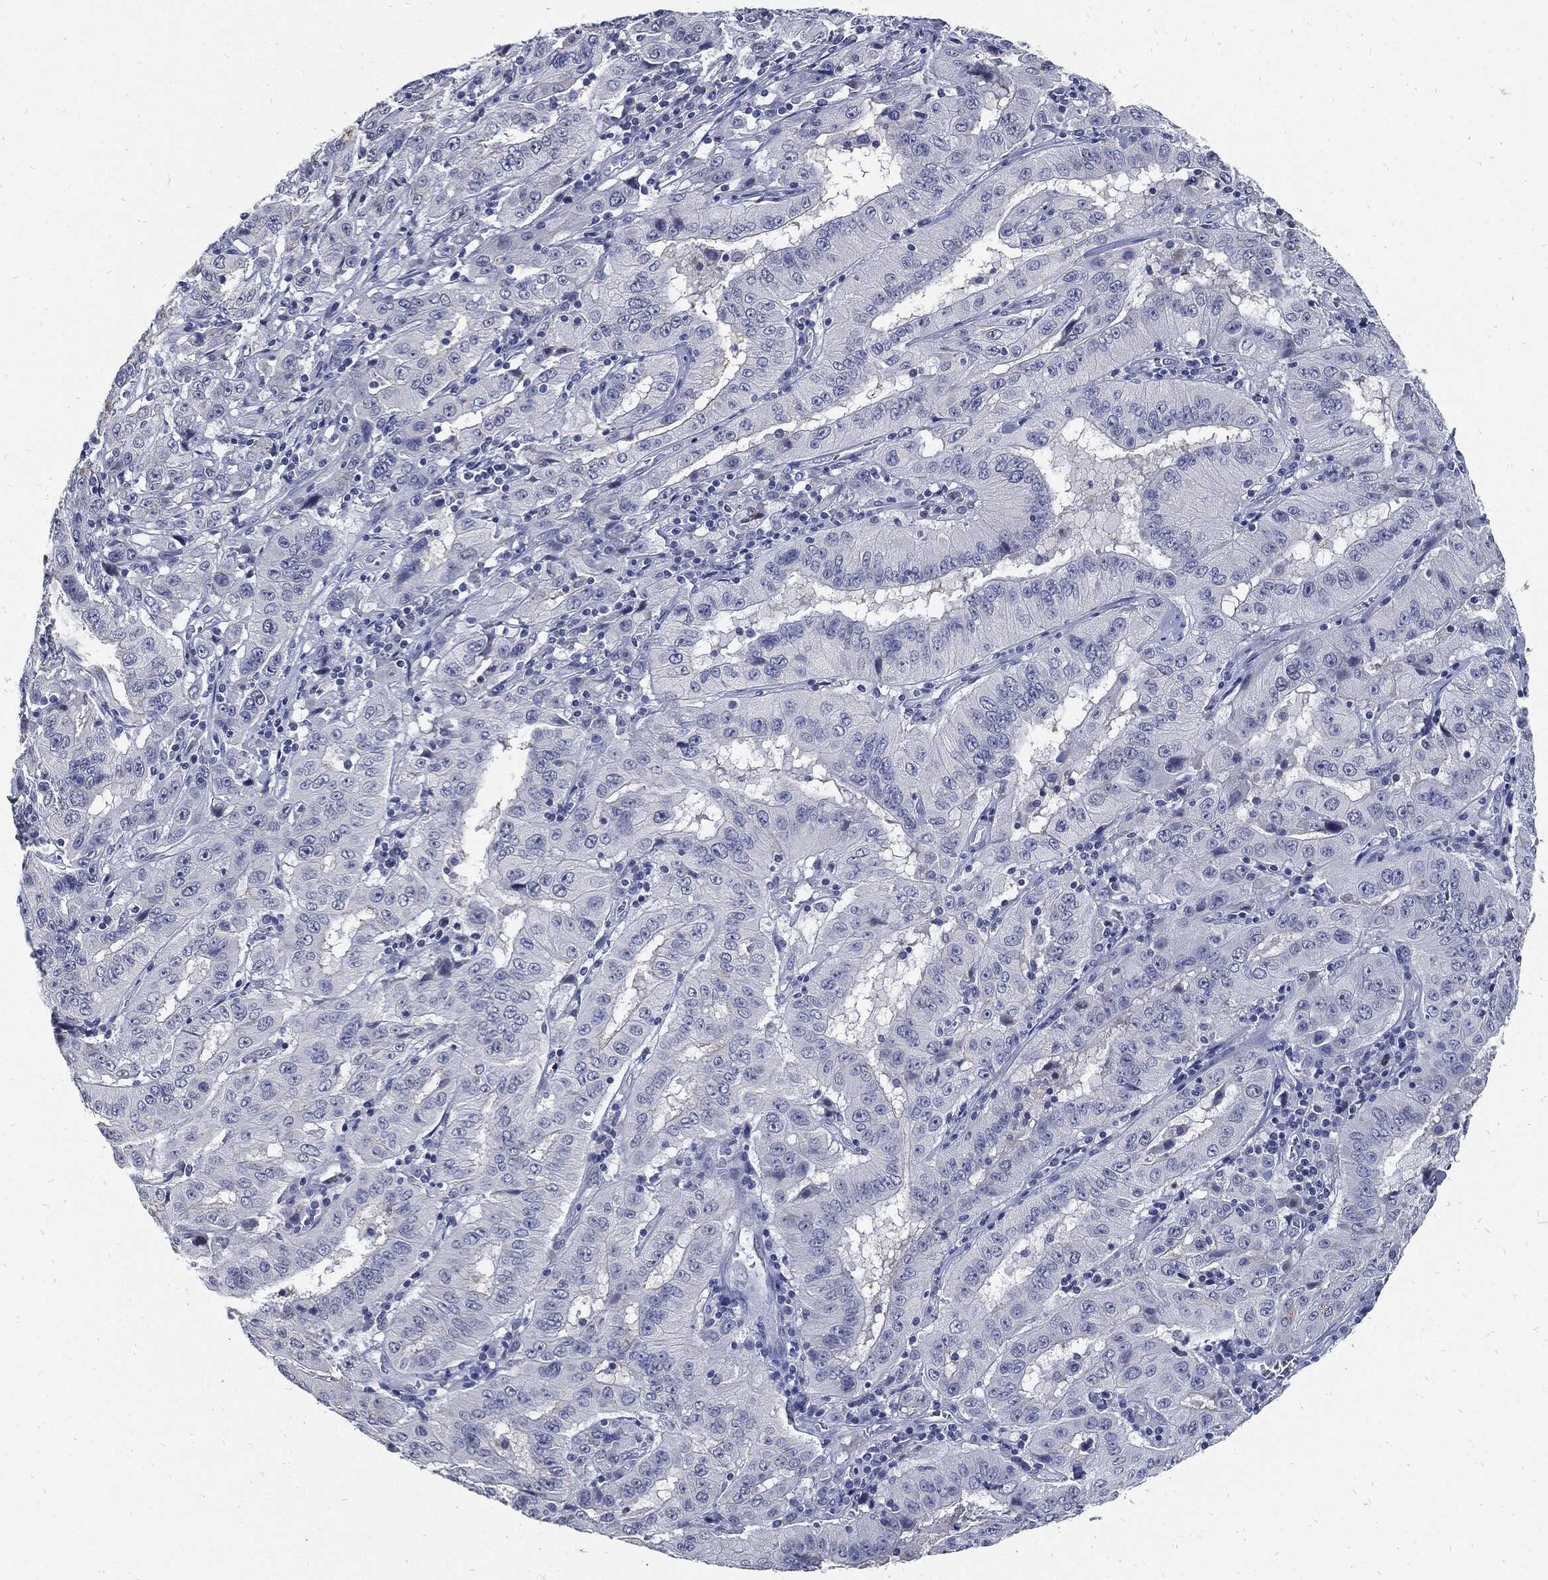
{"staining": {"intensity": "negative", "quantity": "none", "location": "none"}, "tissue": "pancreatic cancer", "cell_type": "Tumor cells", "image_type": "cancer", "snomed": [{"axis": "morphology", "description": "Adenocarcinoma, NOS"}, {"axis": "topography", "description": "Pancreas"}], "caption": "This is an immunohistochemistry (IHC) micrograph of human pancreatic cancer (adenocarcinoma). There is no expression in tumor cells.", "gene": "NBN", "patient": {"sex": "male", "age": 63}}